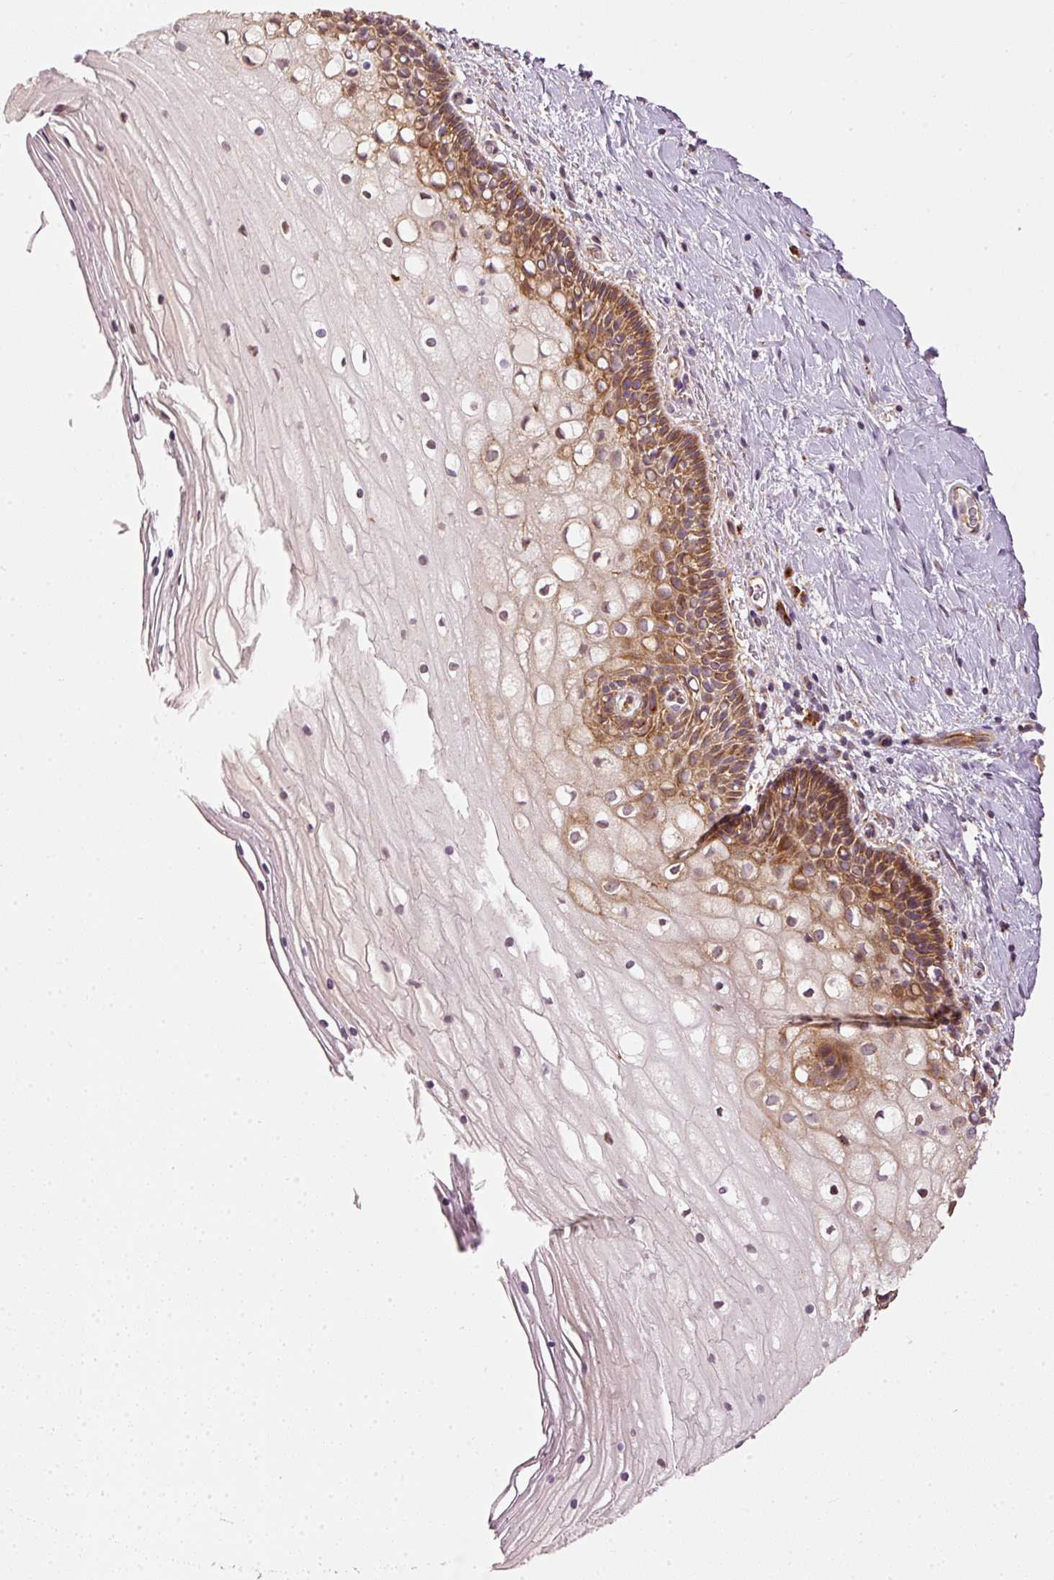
{"staining": {"intensity": "moderate", "quantity": ">75%", "location": "cytoplasmic/membranous"}, "tissue": "cervix", "cell_type": "Glandular cells", "image_type": "normal", "snomed": [{"axis": "morphology", "description": "Normal tissue, NOS"}, {"axis": "topography", "description": "Cervix"}], "caption": "IHC micrograph of unremarkable cervix: cervix stained using immunohistochemistry displays medium levels of moderate protein expression localized specifically in the cytoplasmic/membranous of glandular cells, appearing as a cytoplasmic/membranous brown color.", "gene": "MTHFD1L", "patient": {"sex": "female", "age": 36}}